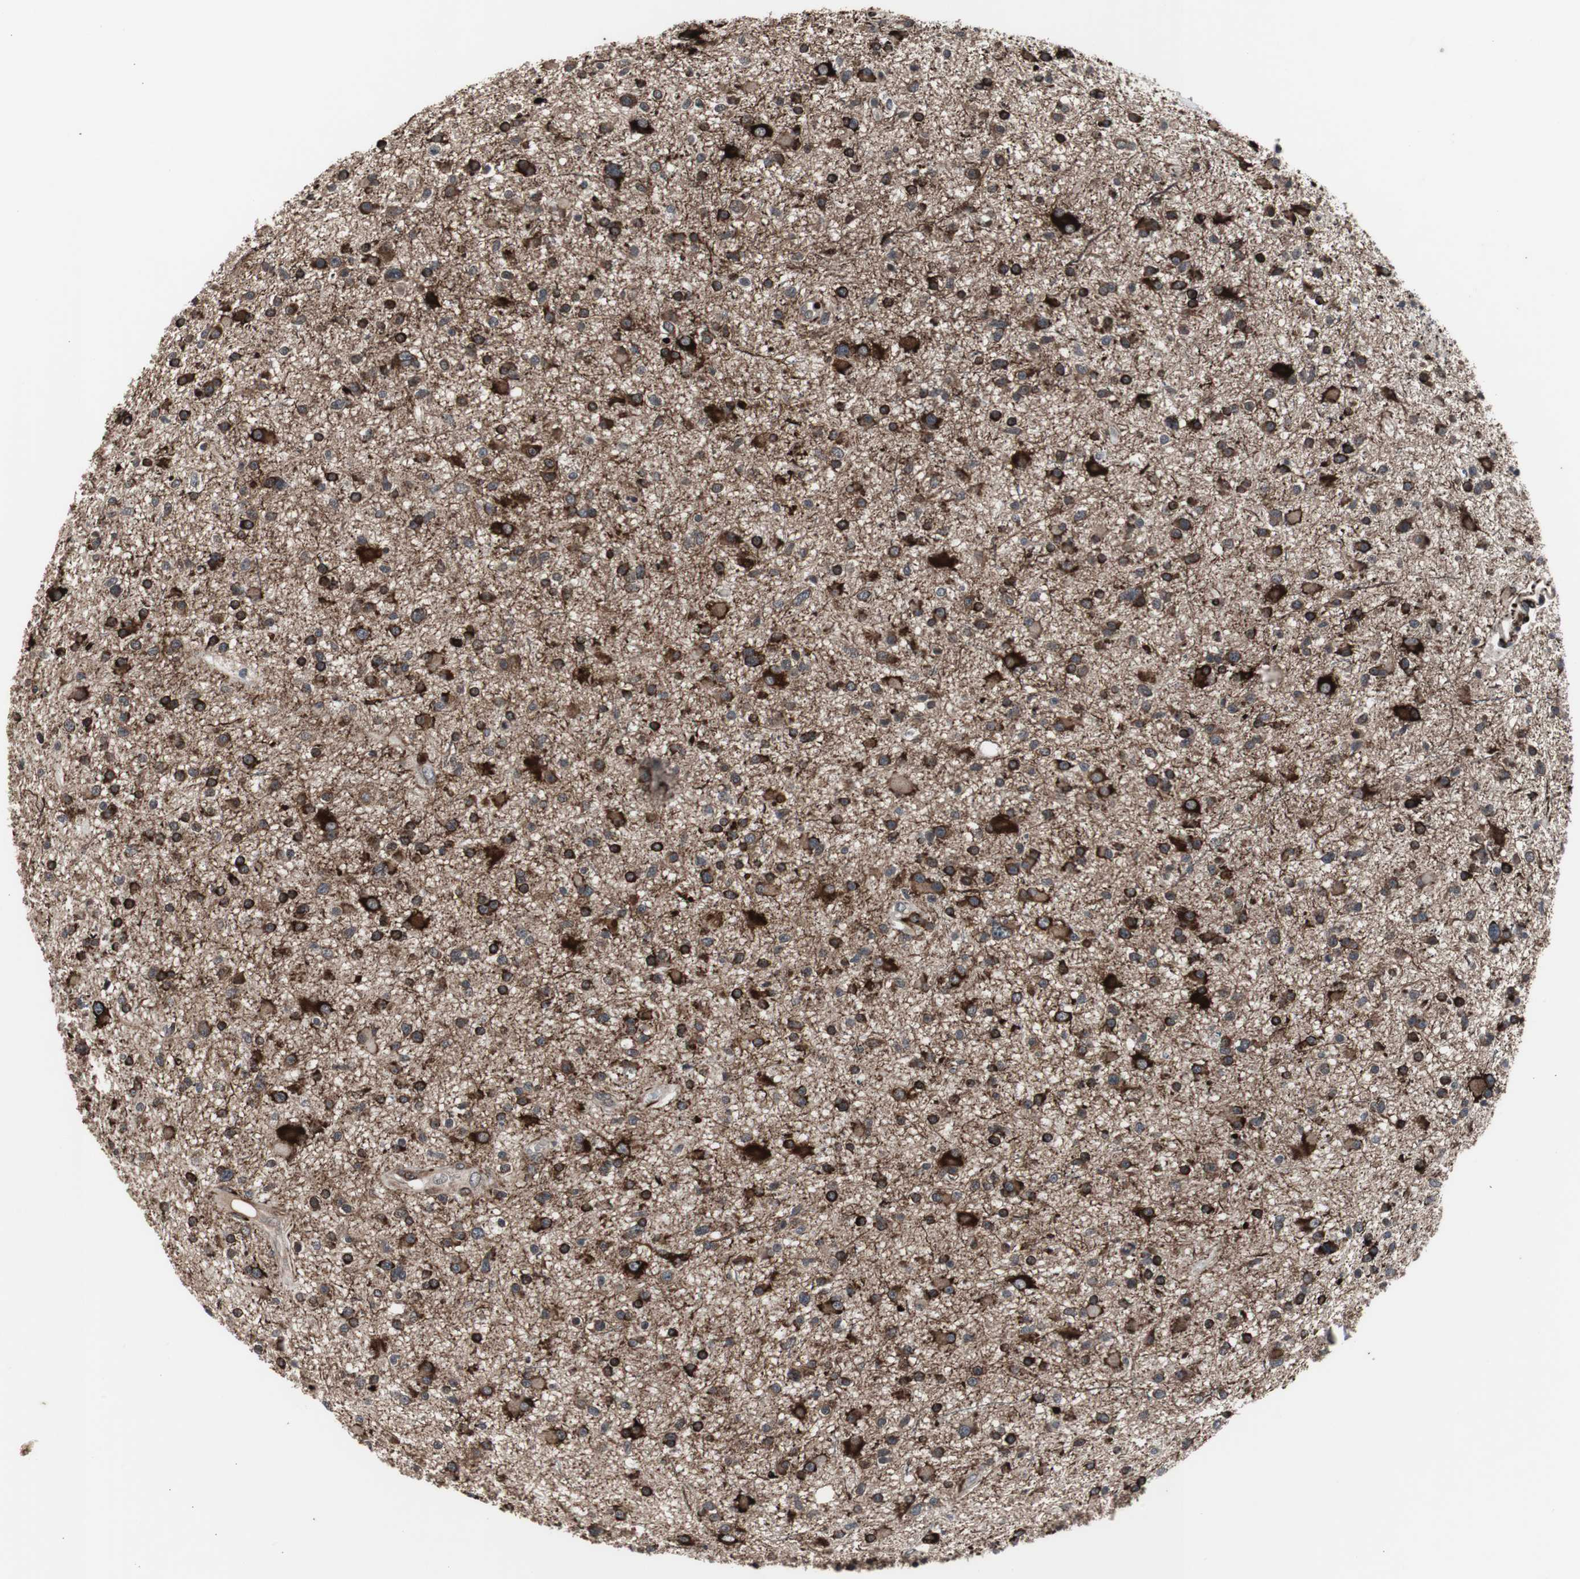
{"staining": {"intensity": "strong", "quantity": ">75%", "location": "cytoplasmic/membranous"}, "tissue": "glioma", "cell_type": "Tumor cells", "image_type": "cancer", "snomed": [{"axis": "morphology", "description": "Glioma, malignant, High grade"}, {"axis": "topography", "description": "Brain"}], "caption": "DAB immunohistochemical staining of malignant glioma (high-grade) displays strong cytoplasmic/membranous protein staining in approximately >75% of tumor cells.", "gene": "CRADD", "patient": {"sex": "male", "age": 33}}